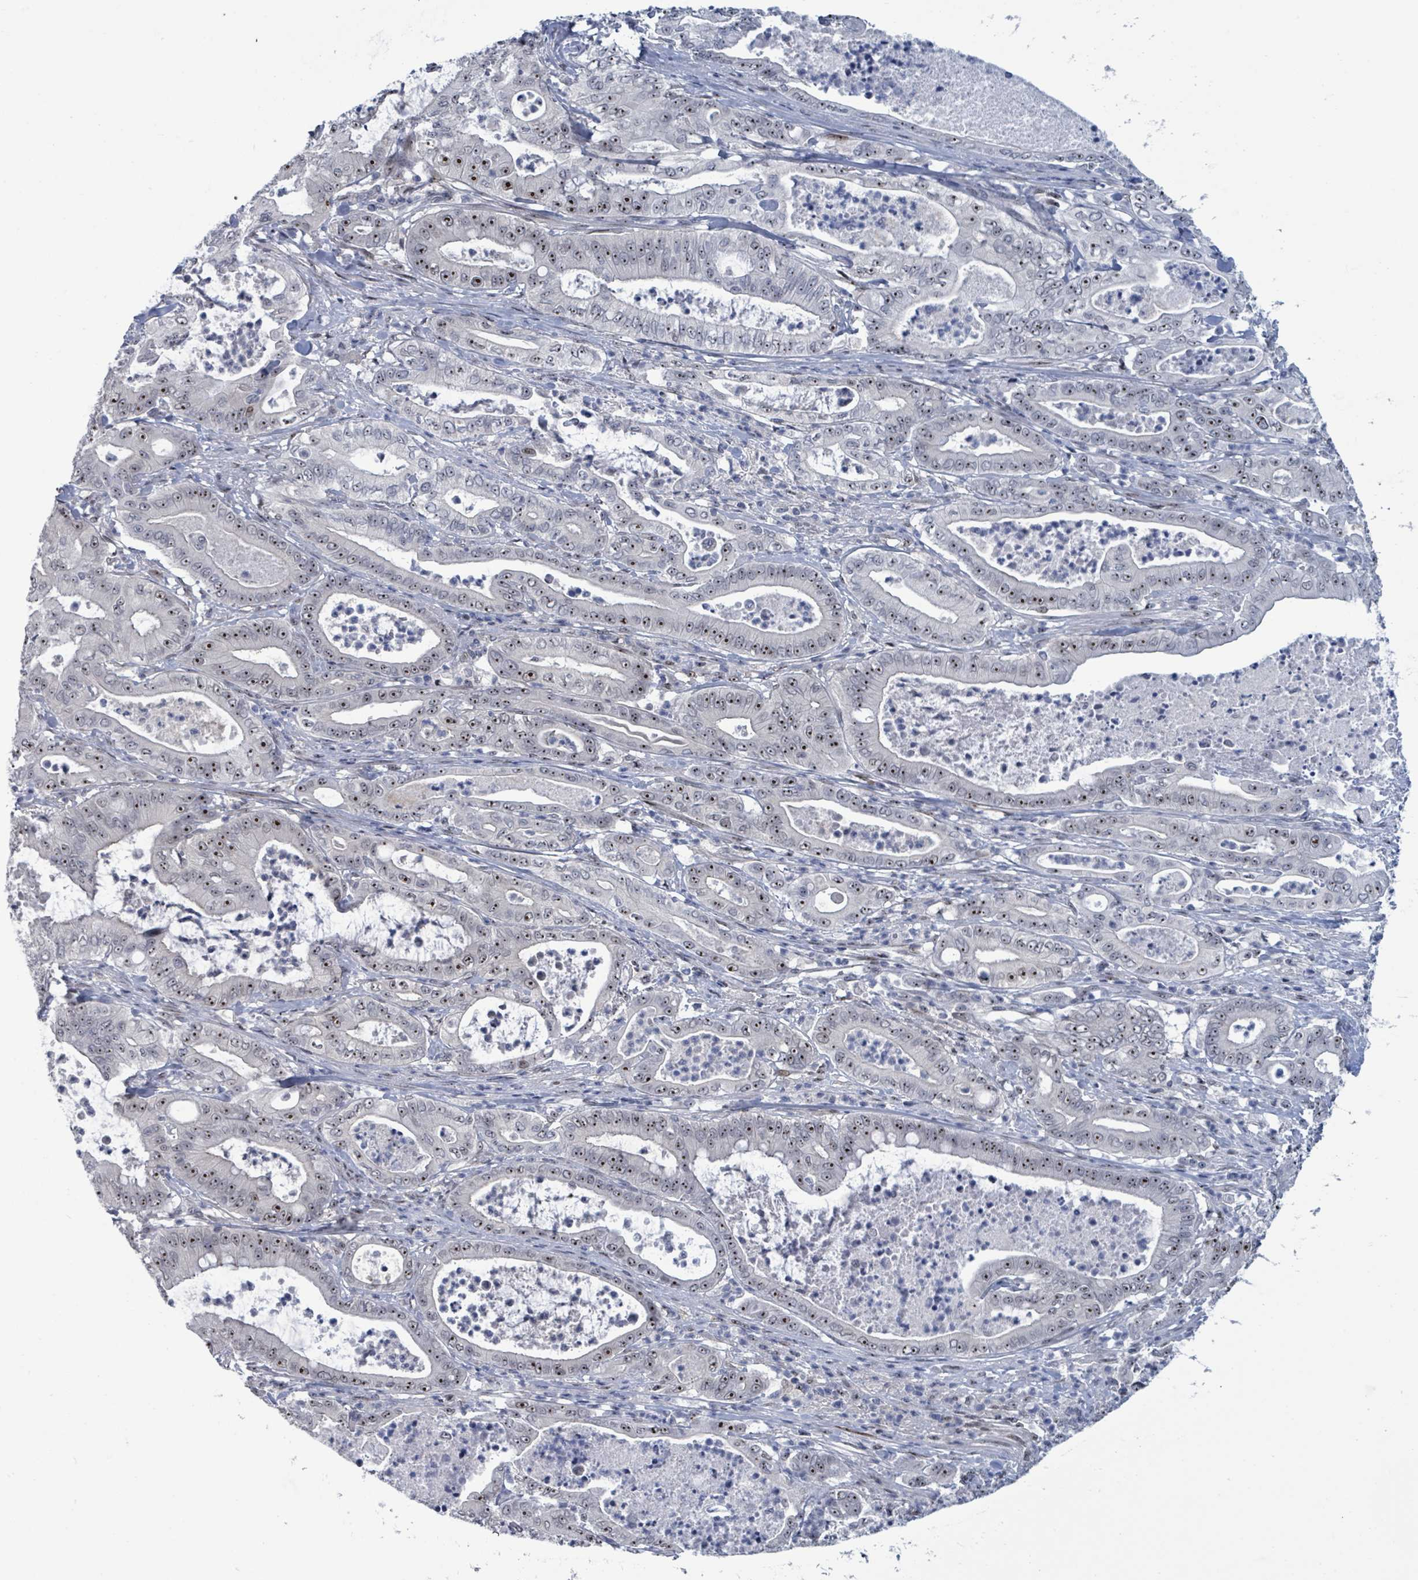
{"staining": {"intensity": "moderate", "quantity": ">75%", "location": "nuclear"}, "tissue": "pancreatic cancer", "cell_type": "Tumor cells", "image_type": "cancer", "snomed": [{"axis": "morphology", "description": "Adenocarcinoma, NOS"}, {"axis": "topography", "description": "Pancreas"}], "caption": "Immunohistochemical staining of pancreatic cancer (adenocarcinoma) demonstrates moderate nuclear protein staining in approximately >75% of tumor cells.", "gene": "RRN3", "patient": {"sex": "male", "age": 71}}